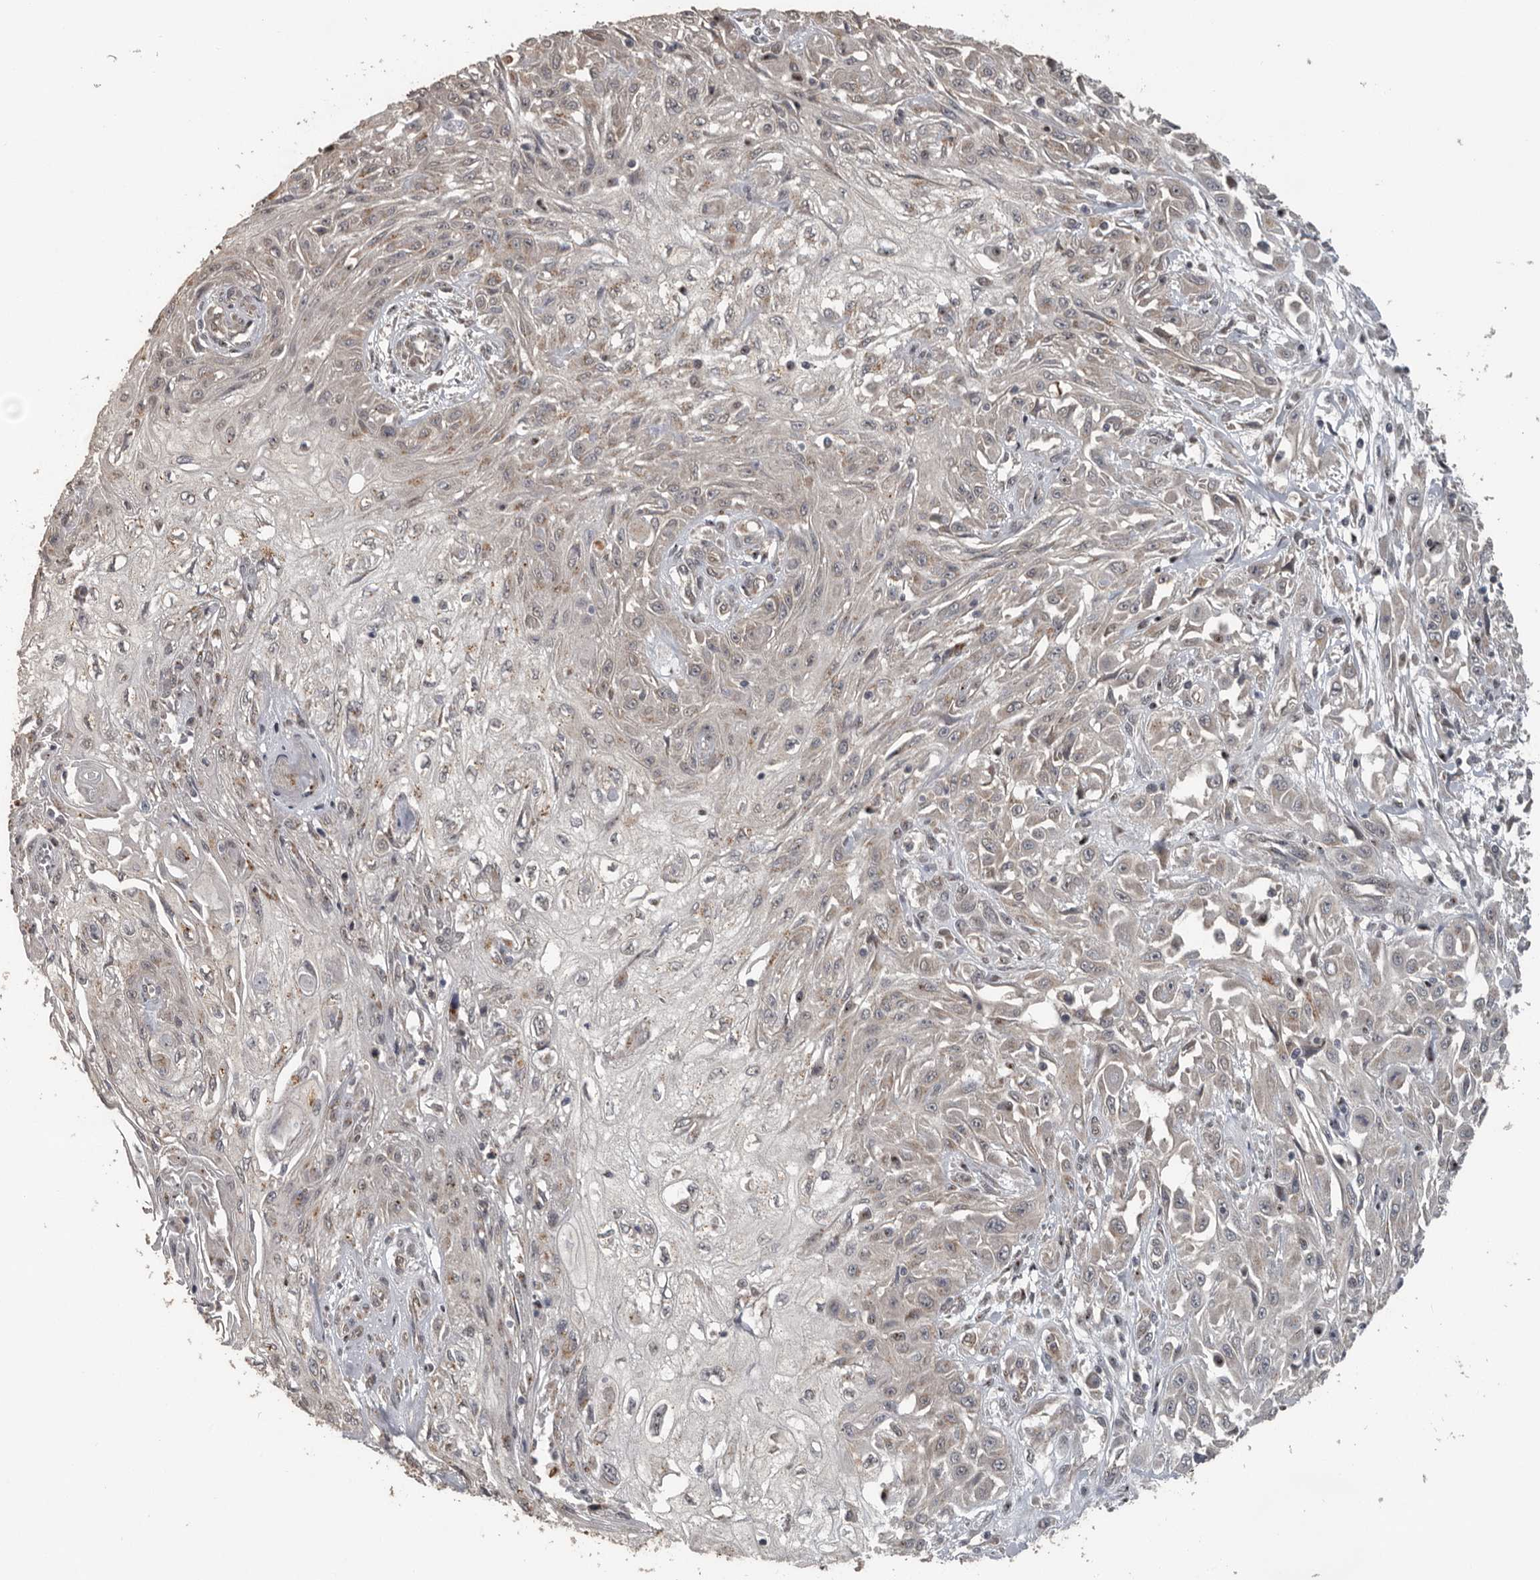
{"staining": {"intensity": "negative", "quantity": "none", "location": "none"}, "tissue": "skin cancer", "cell_type": "Tumor cells", "image_type": "cancer", "snomed": [{"axis": "morphology", "description": "Squamous cell carcinoma, NOS"}, {"axis": "morphology", "description": "Squamous cell carcinoma, metastatic, NOS"}, {"axis": "topography", "description": "Skin"}, {"axis": "topography", "description": "Lymph node"}], "caption": "Tumor cells are negative for protein expression in human skin metastatic squamous cell carcinoma.", "gene": "CEP350", "patient": {"sex": "male", "age": 75}}